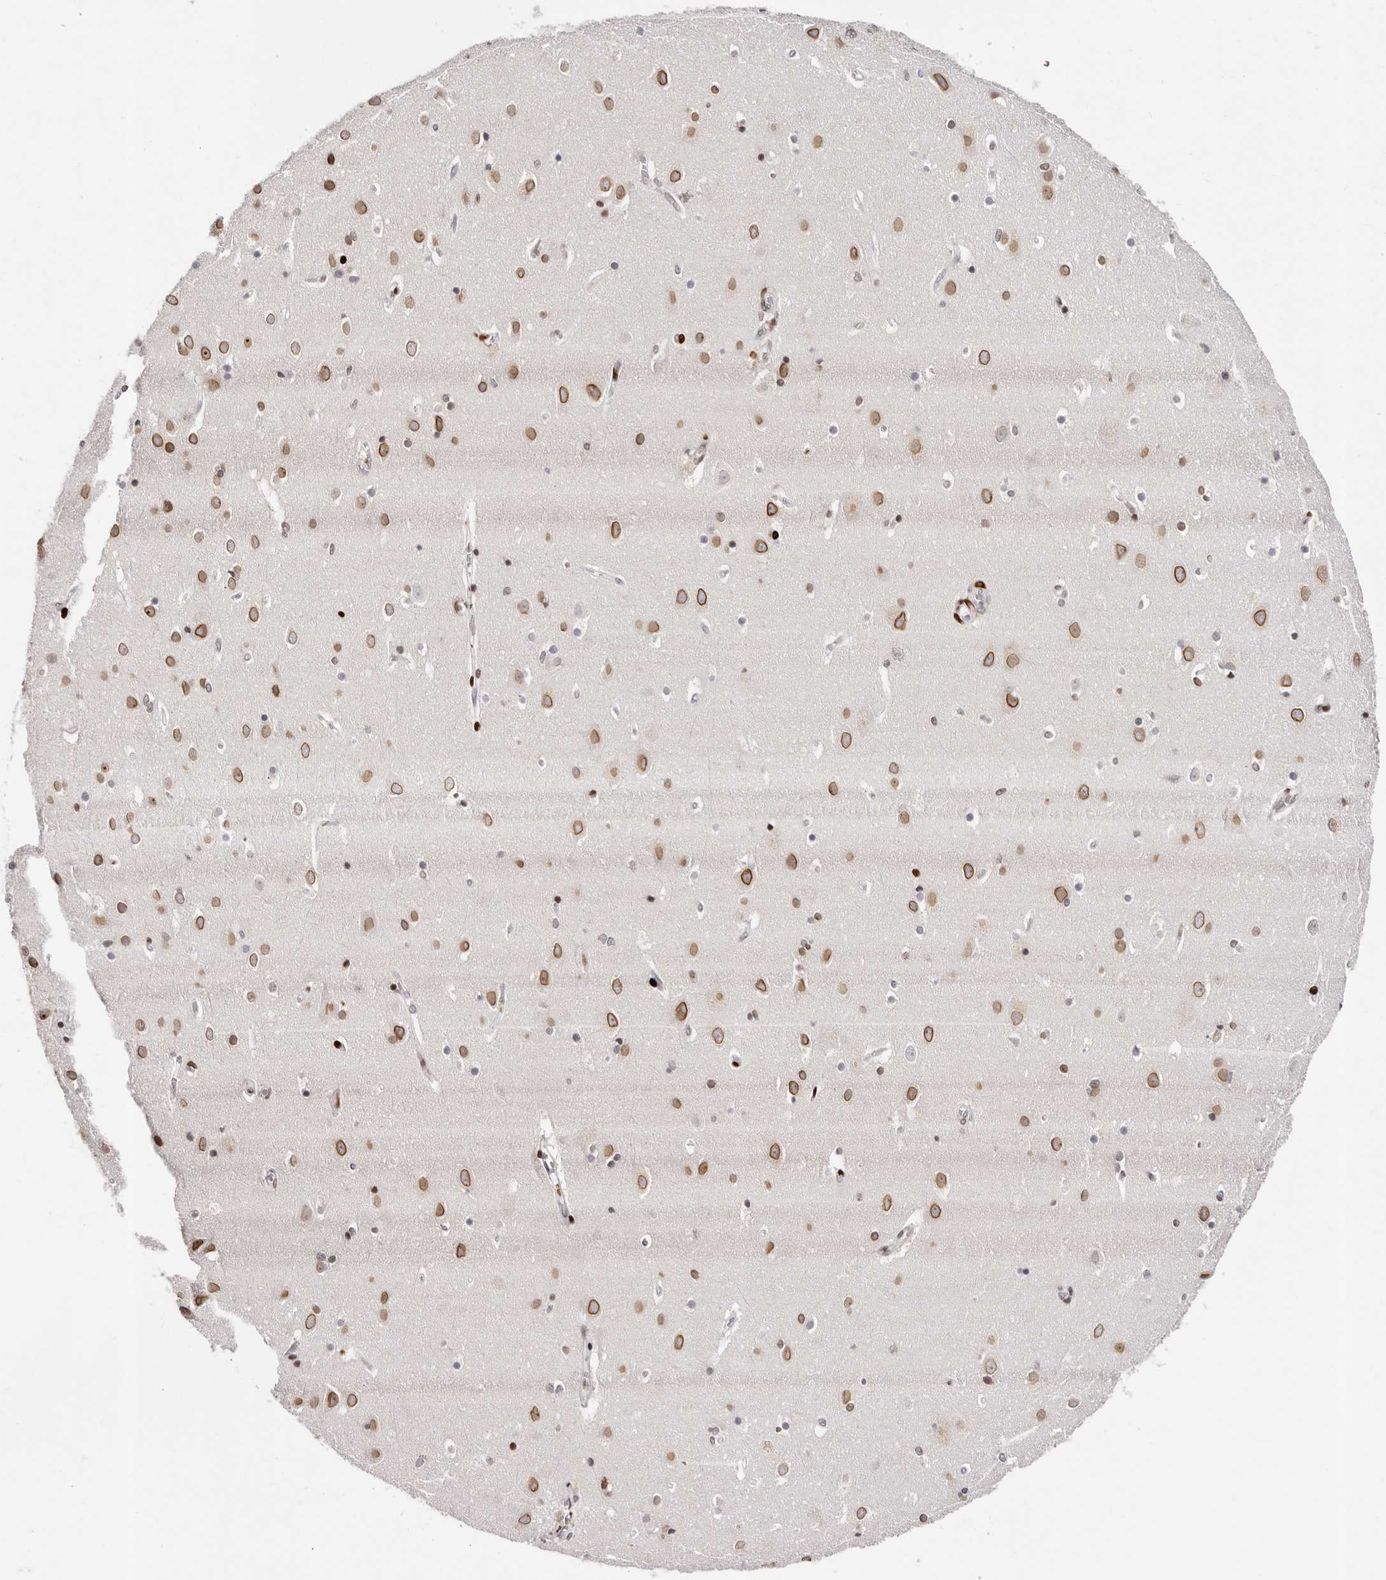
{"staining": {"intensity": "negative", "quantity": "none", "location": "none"}, "tissue": "cerebral cortex", "cell_type": "Endothelial cells", "image_type": "normal", "snomed": [{"axis": "morphology", "description": "Normal tissue, NOS"}, {"axis": "topography", "description": "Cerebral cortex"}], "caption": "High power microscopy image of an immunohistochemistry (IHC) histopathology image of unremarkable cerebral cortex, revealing no significant expression in endothelial cells.", "gene": "NUP153", "patient": {"sex": "male", "age": 54}}